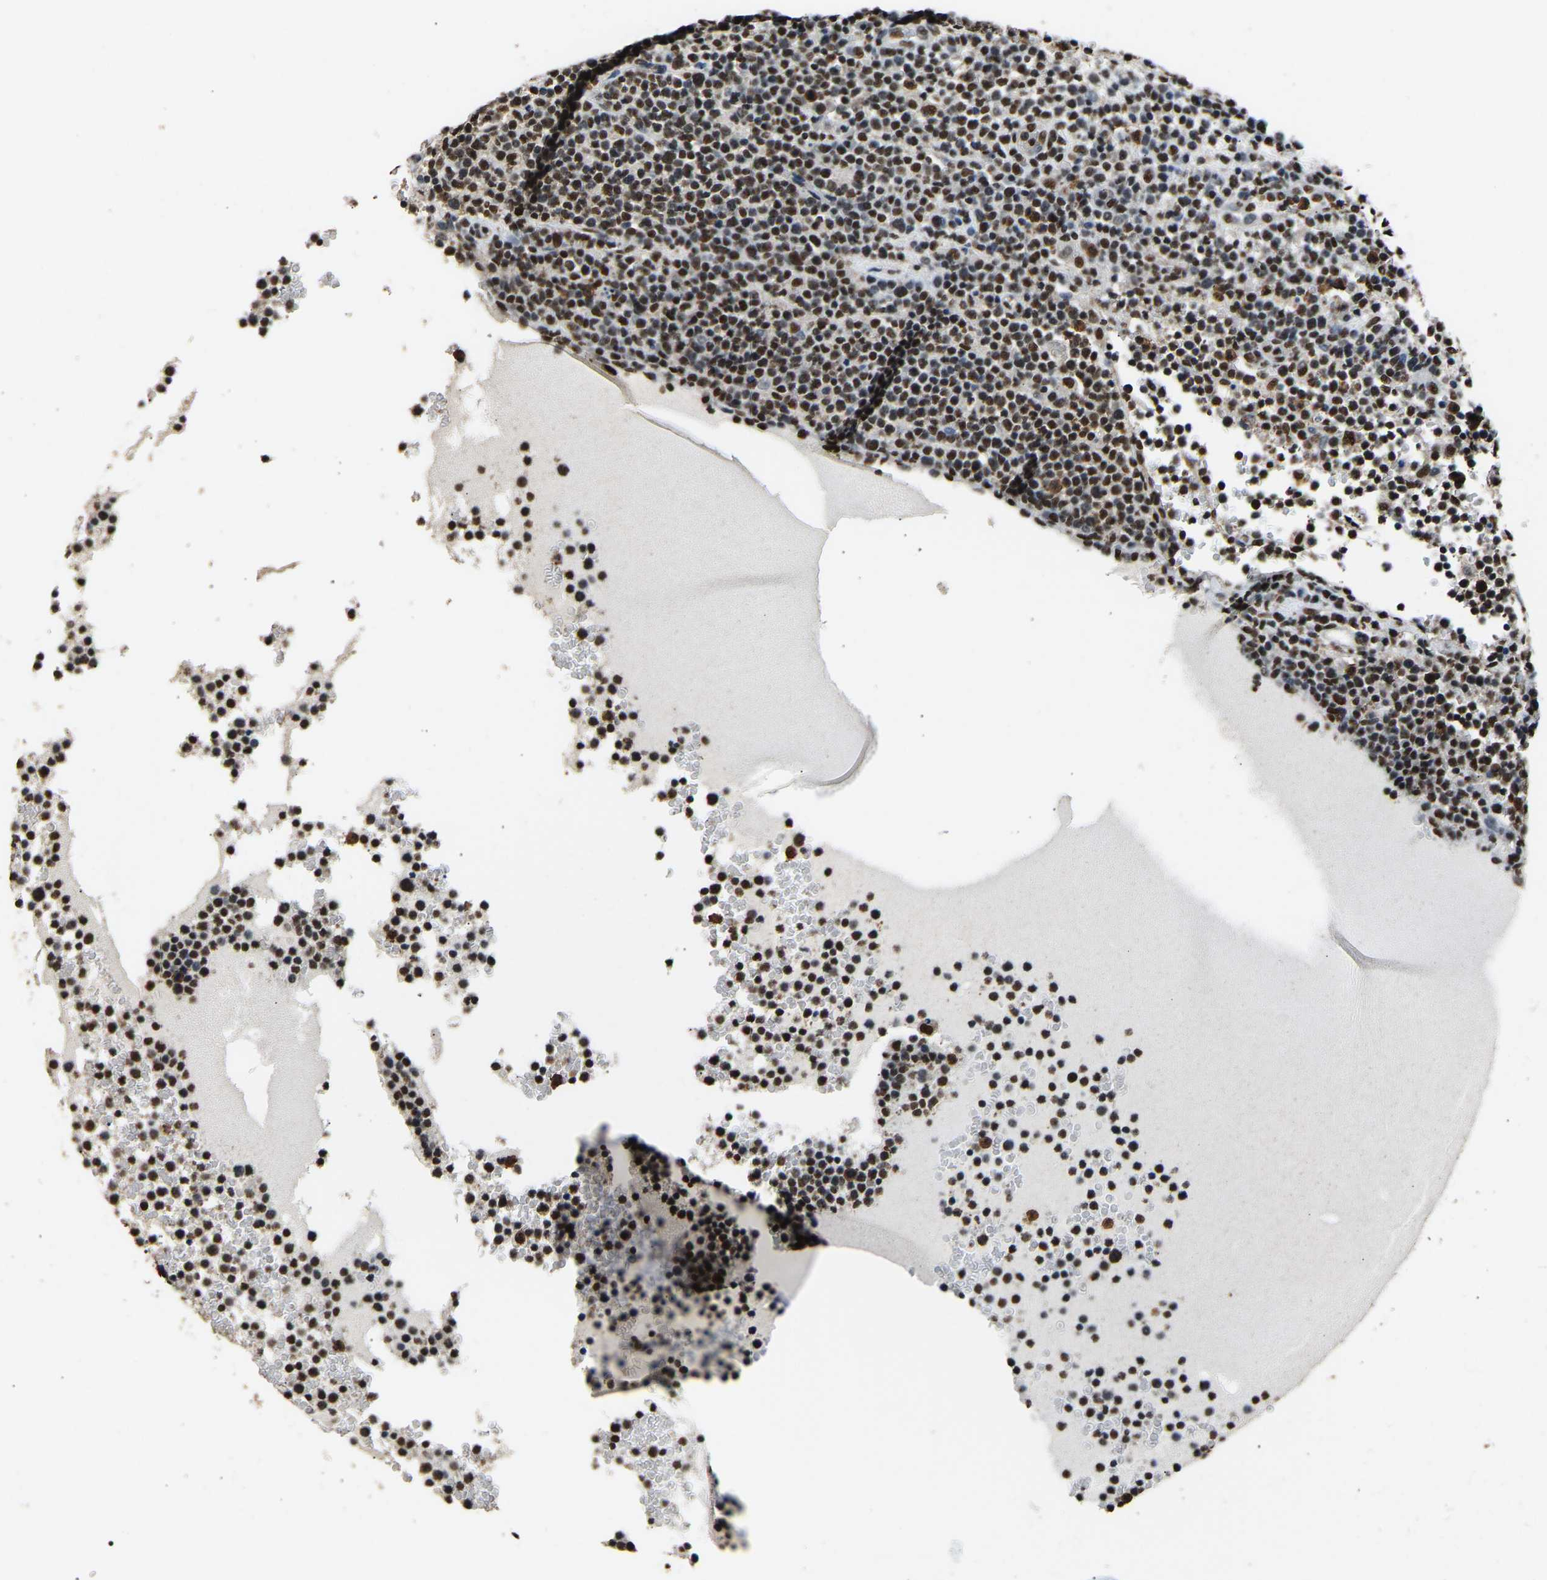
{"staining": {"intensity": "strong", "quantity": ">75%", "location": "nuclear"}, "tissue": "lymphoma", "cell_type": "Tumor cells", "image_type": "cancer", "snomed": [{"axis": "morphology", "description": "Malignant lymphoma, non-Hodgkin's type, High grade"}, {"axis": "topography", "description": "Lymph node"}], "caption": "A high amount of strong nuclear expression is identified in approximately >75% of tumor cells in lymphoma tissue.", "gene": "SAFB", "patient": {"sex": "male", "age": 61}}